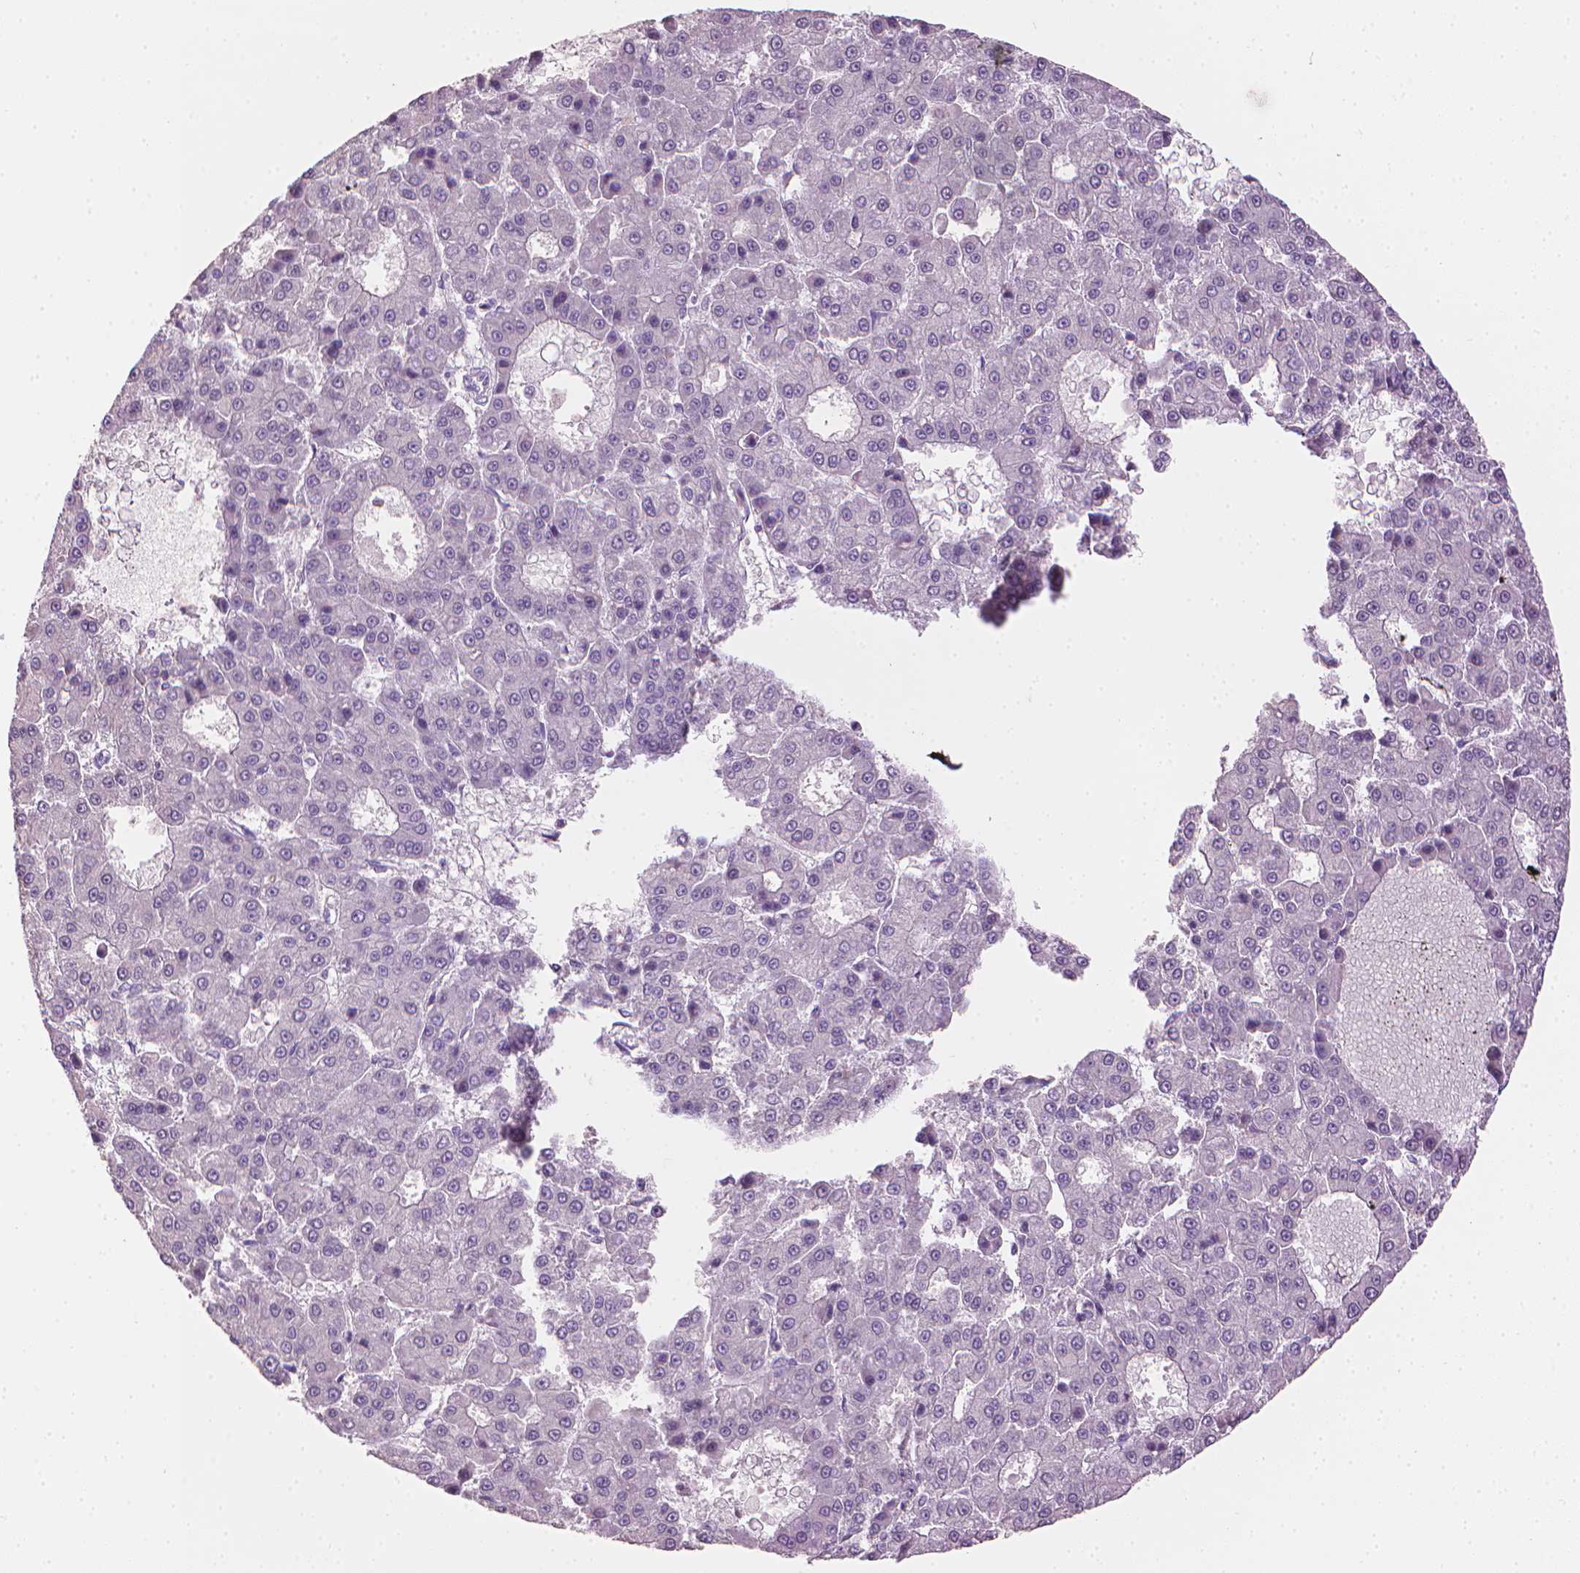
{"staining": {"intensity": "negative", "quantity": "none", "location": "none"}, "tissue": "liver cancer", "cell_type": "Tumor cells", "image_type": "cancer", "snomed": [{"axis": "morphology", "description": "Carcinoma, Hepatocellular, NOS"}, {"axis": "topography", "description": "Liver"}], "caption": "A high-resolution micrograph shows IHC staining of liver hepatocellular carcinoma, which shows no significant staining in tumor cells.", "gene": "MLANA", "patient": {"sex": "male", "age": 70}}